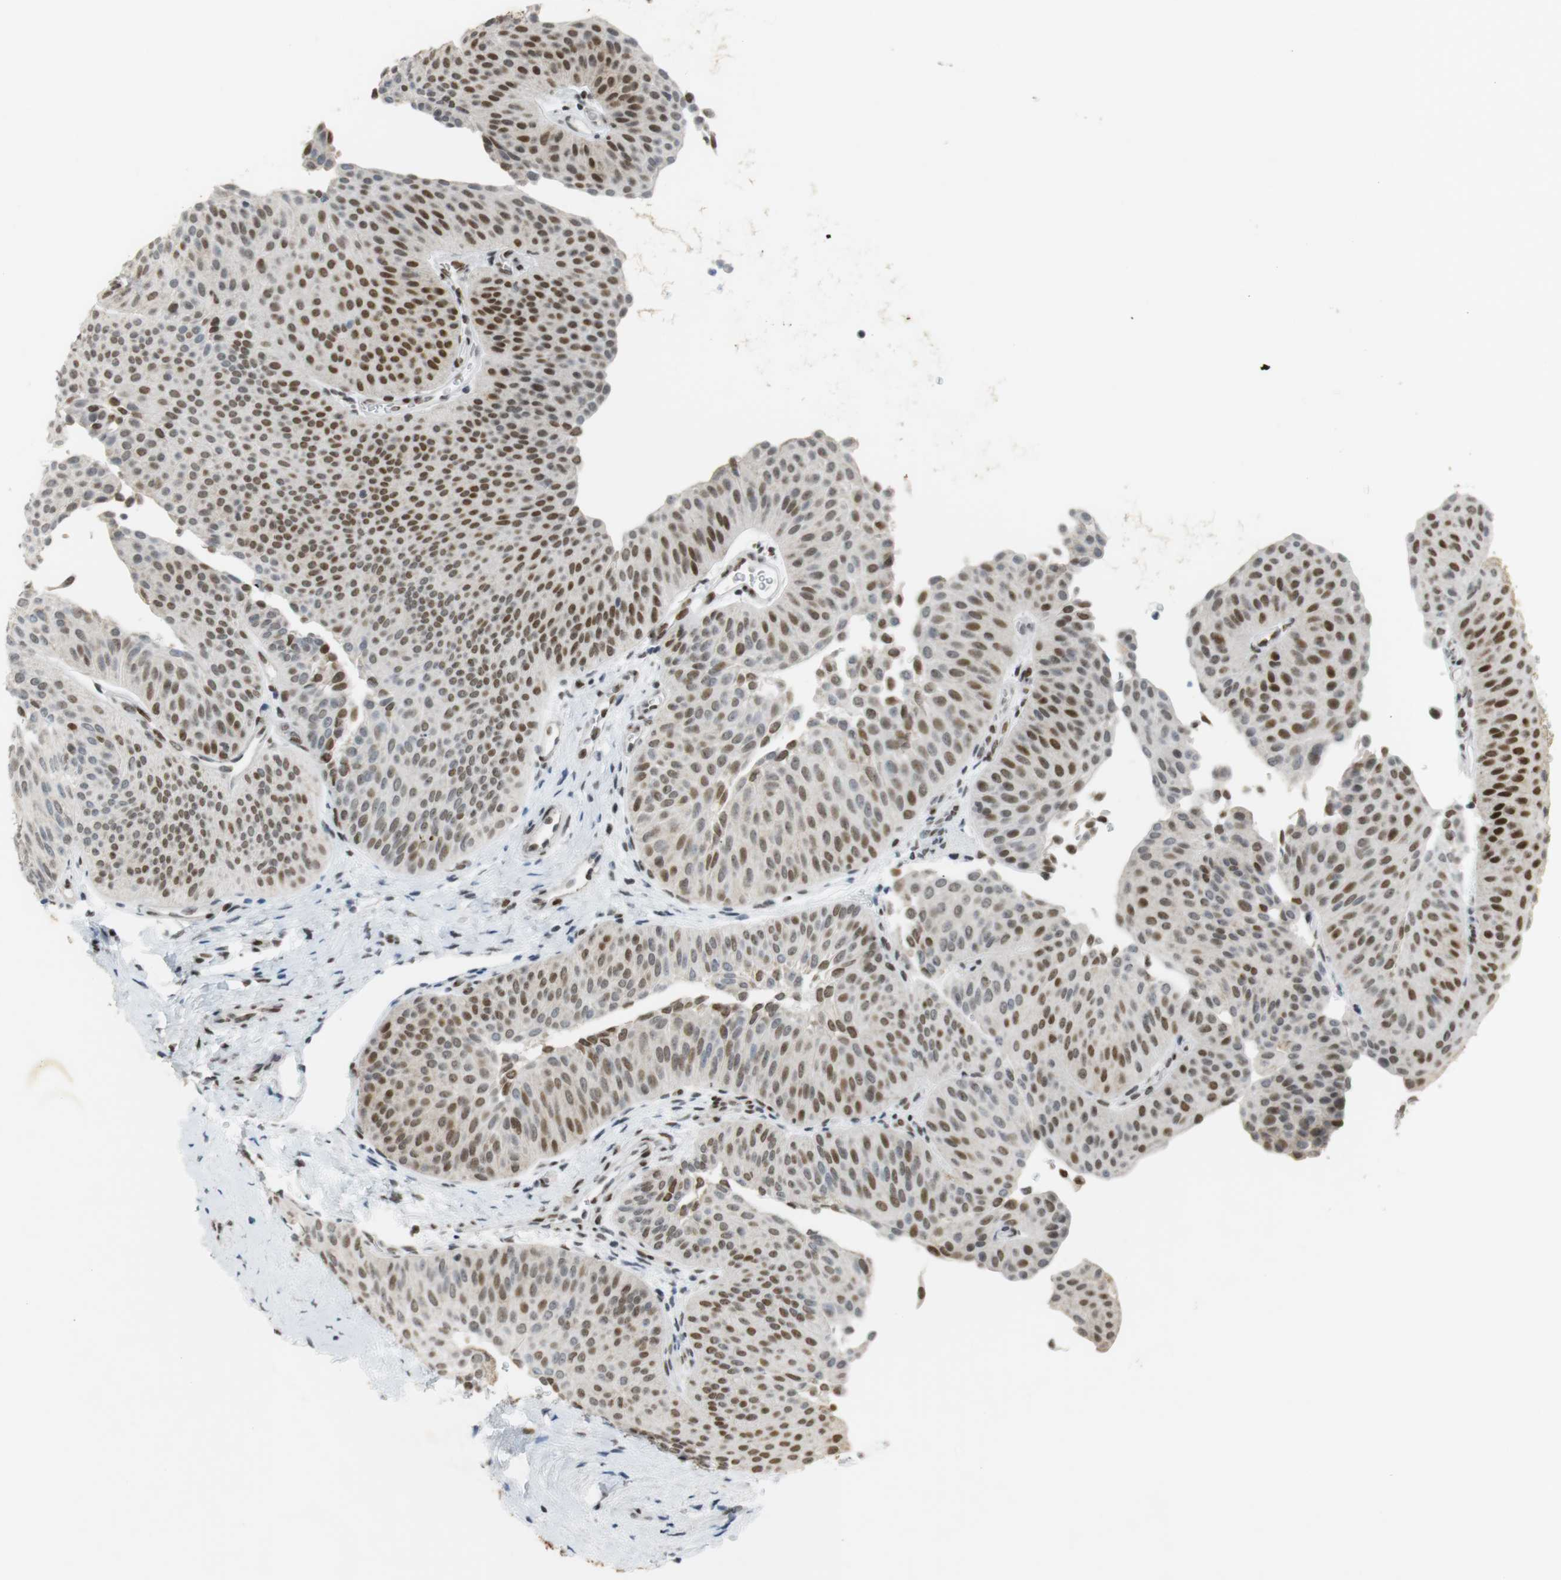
{"staining": {"intensity": "moderate", "quantity": "25%-75%", "location": "nuclear"}, "tissue": "urothelial cancer", "cell_type": "Tumor cells", "image_type": "cancer", "snomed": [{"axis": "morphology", "description": "Urothelial carcinoma, Low grade"}, {"axis": "topography", "description": "Urinary bladder"}], "caption": "Tumor cells reveal moderate nuclear expression in about 25%-75% of cells in low-grade urothelial carcinoma.", "gene": "BMI1", "patient": {"sex": "female", "age": 60}}